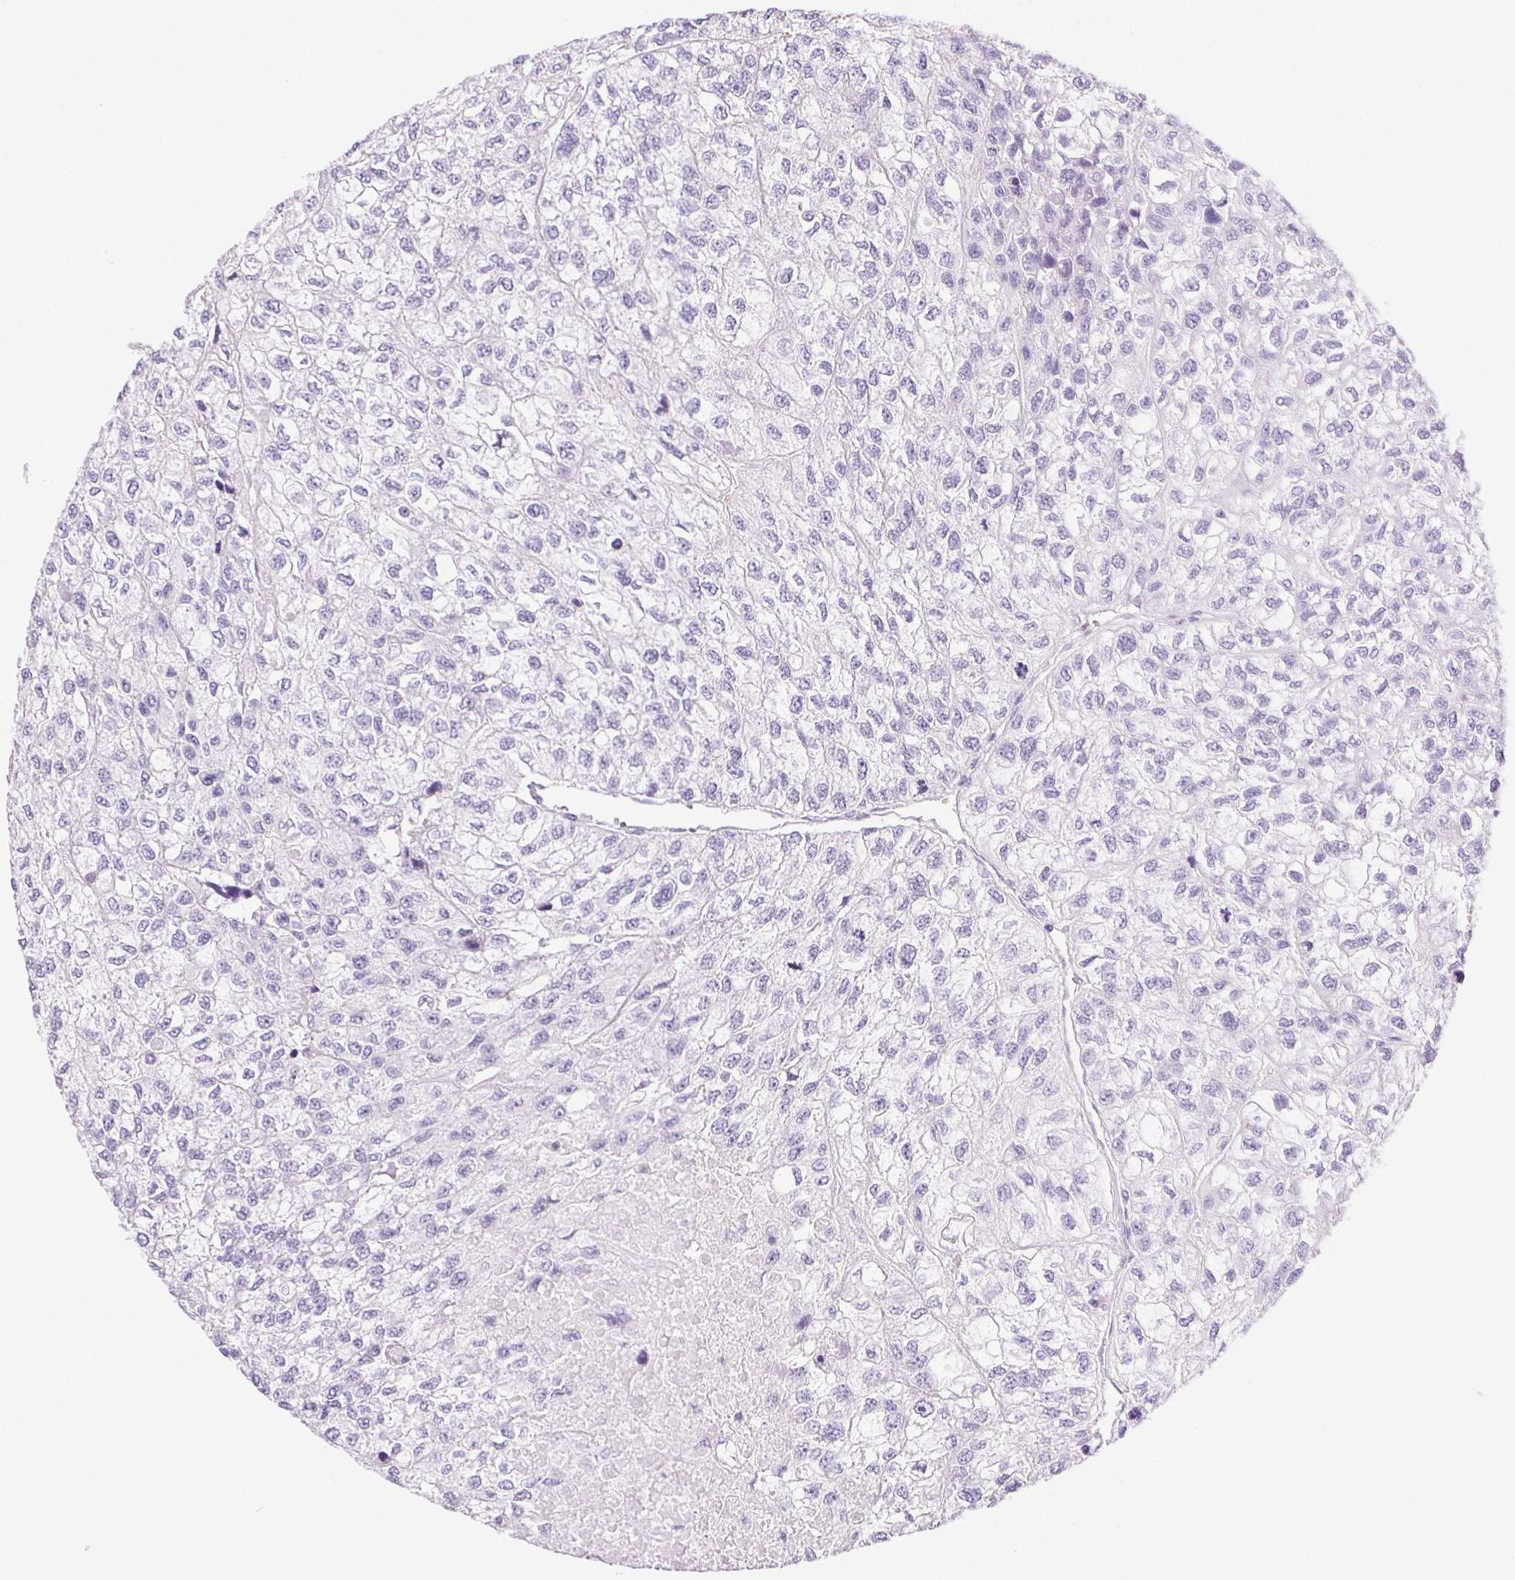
{"staining": {"intensity": "negative", "quantity": "none", "location": "none"}, "tissue": "renal cancer", "cell_type": "Tumor cells", "image_type": "cancer", "snomed": [{"axis": "morphology", "description": "Adenocarcinoma, NOS"}, {"axis": "topography", "description": "Kidney"}], "caption": "Tumor cells are negative for protein expression in human renal cancer.", "gene": "SHCBP1L", "patient": {"sex": "male", "age": 56}}